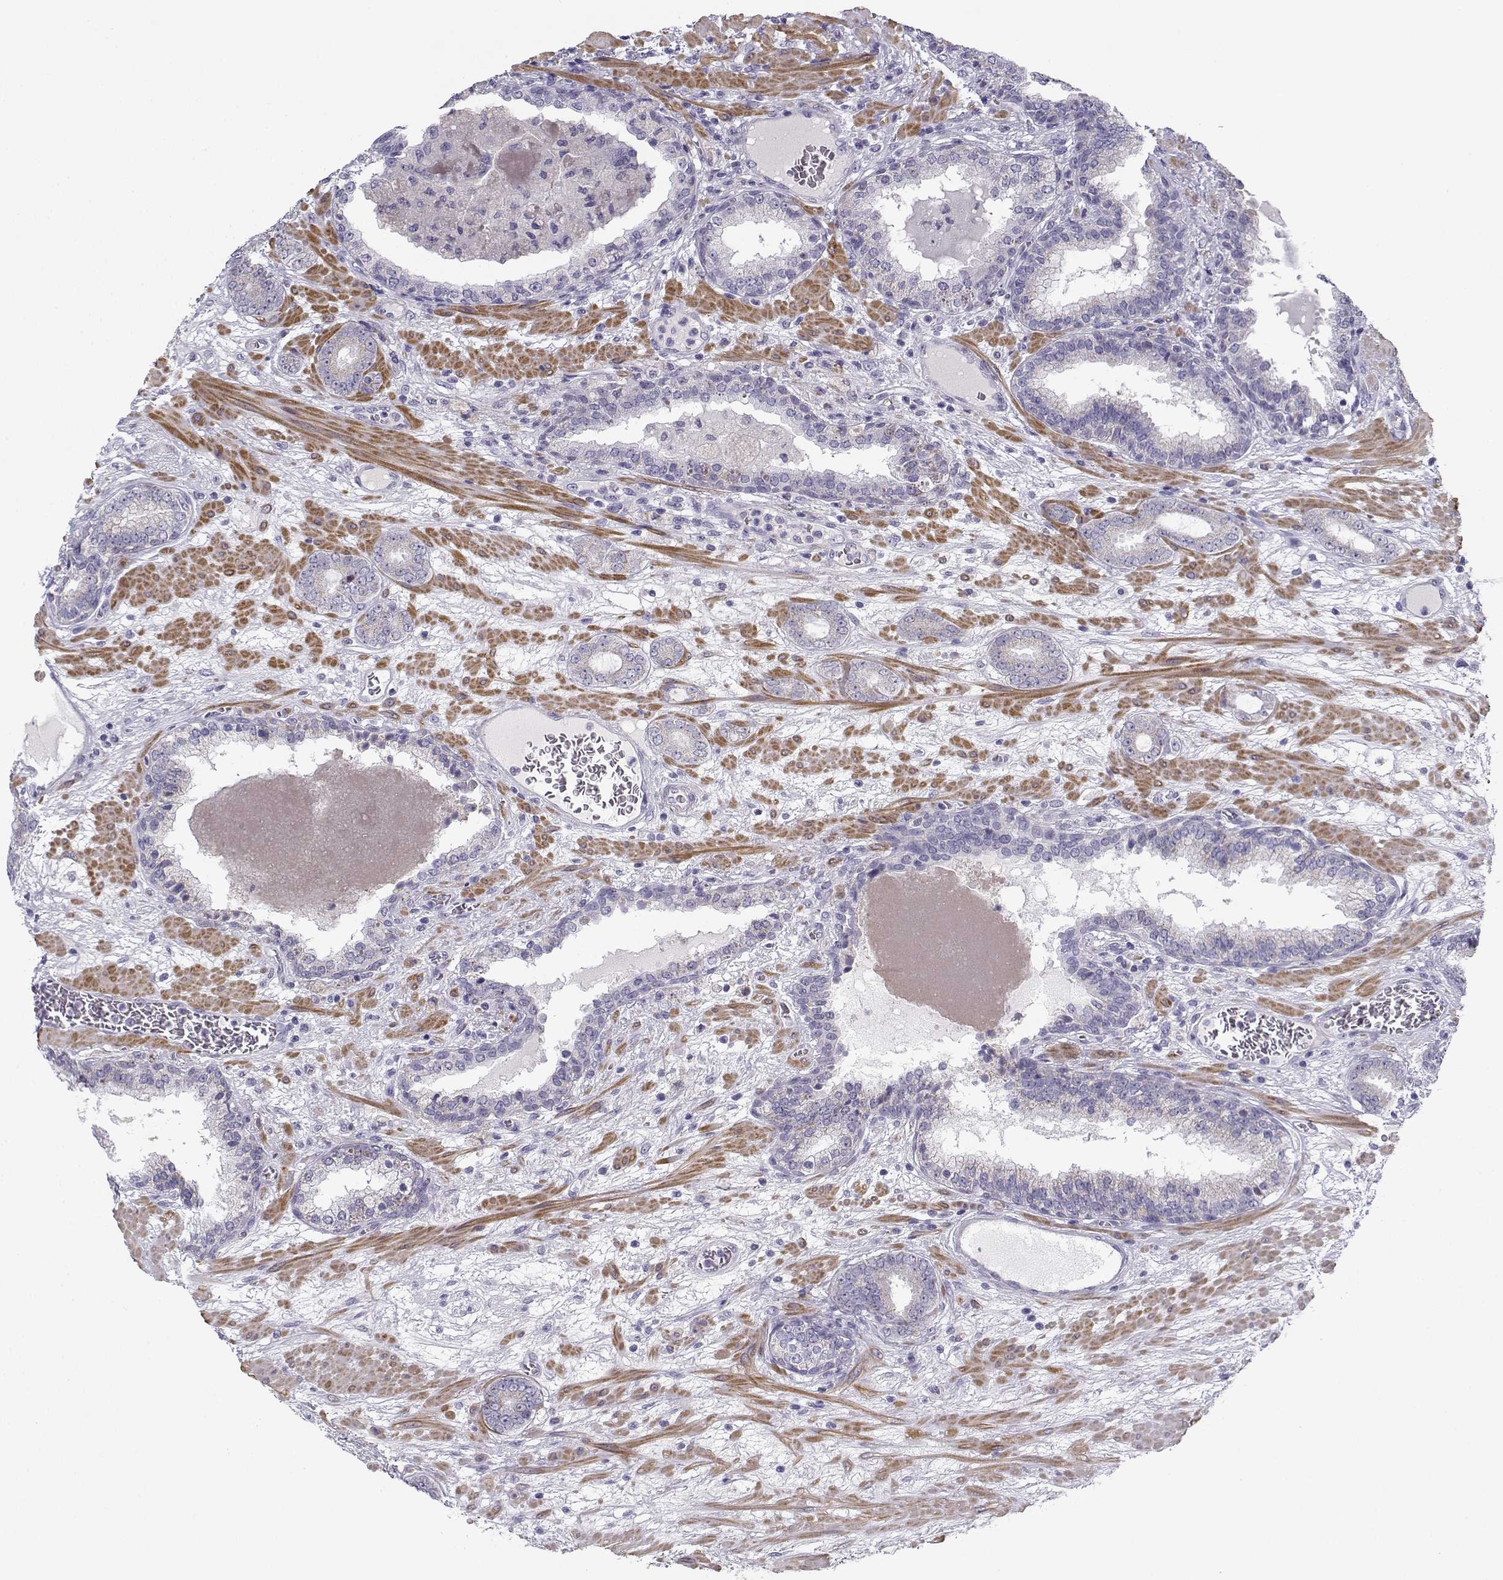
{"staining": {"intensity": "negative", "quantity": "none", "location": "none"}, "tissue": "prostate cancer", "cell_type": "Tumor cells", "image_type": "cancer", "snomed": [{"axis": "morphology", "description": "Adenocarcinoma, Low grade"}, {"axis": "topography", "description": "Prostate"}], "caption": "The histopathology image exhibits no staining of tumor cells in prostate cancer.", "gene": "CREB3L3", "patient": {"sex": "male", "age": 60}}